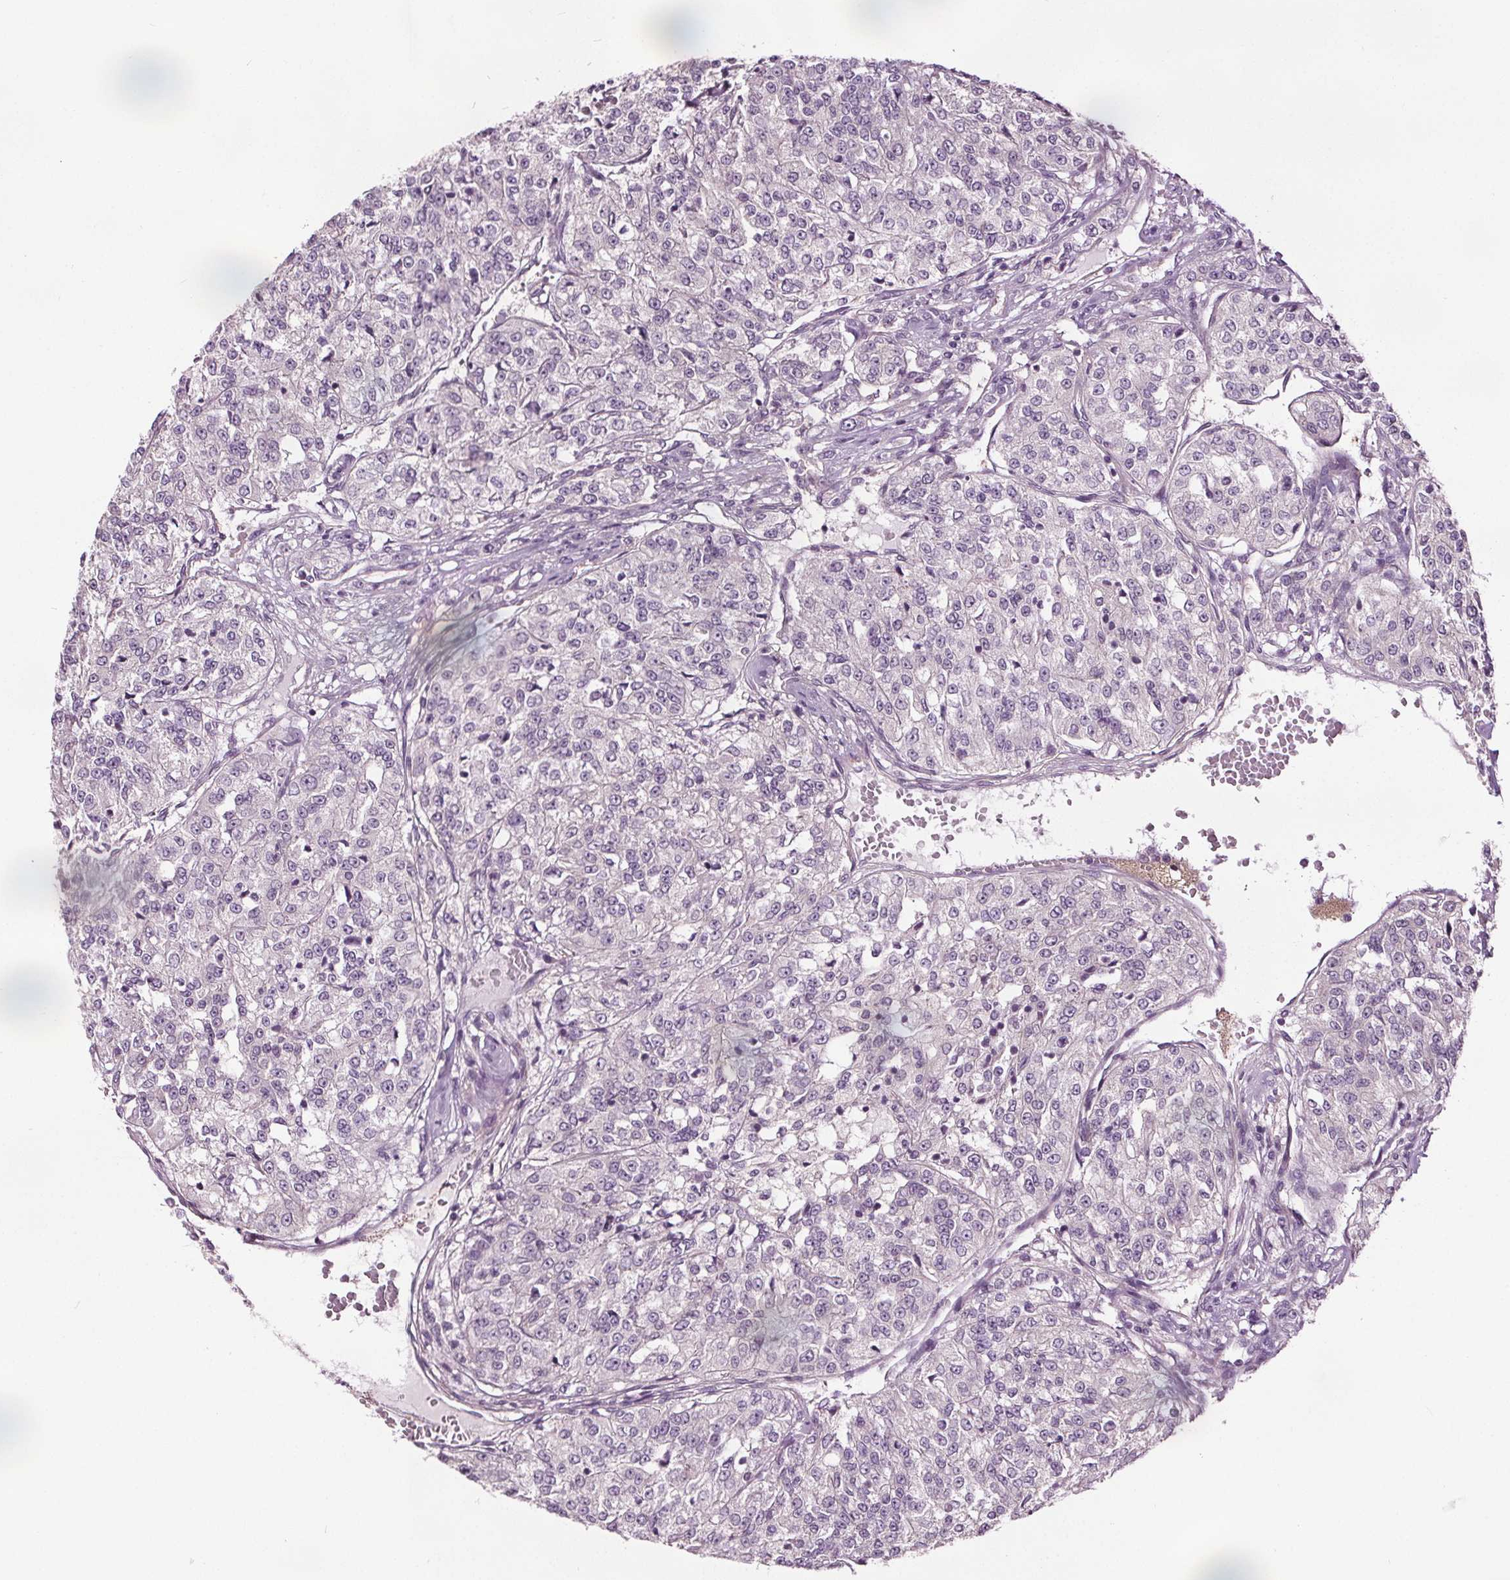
{"staining": {"intensity": "negative", "quantity": "none", "location": "none"}, "tissue": "renal cancer", "cell_type": "Tumor cells", "image_type": "cancer", "snomed": [{"axis": "morphology", "description": "Adenocarcinoma, NOS"}, {"axis": "topography", "description": "Kidney"}], "caption": "High magnification brightfield microscopy of renal cancer stained with DAB (brown) and counterstained with hematoxylin (blue): tumor cells show no significant staining.", "gene": "RASA1", "patient": {"sex": "female", "age": 63}}